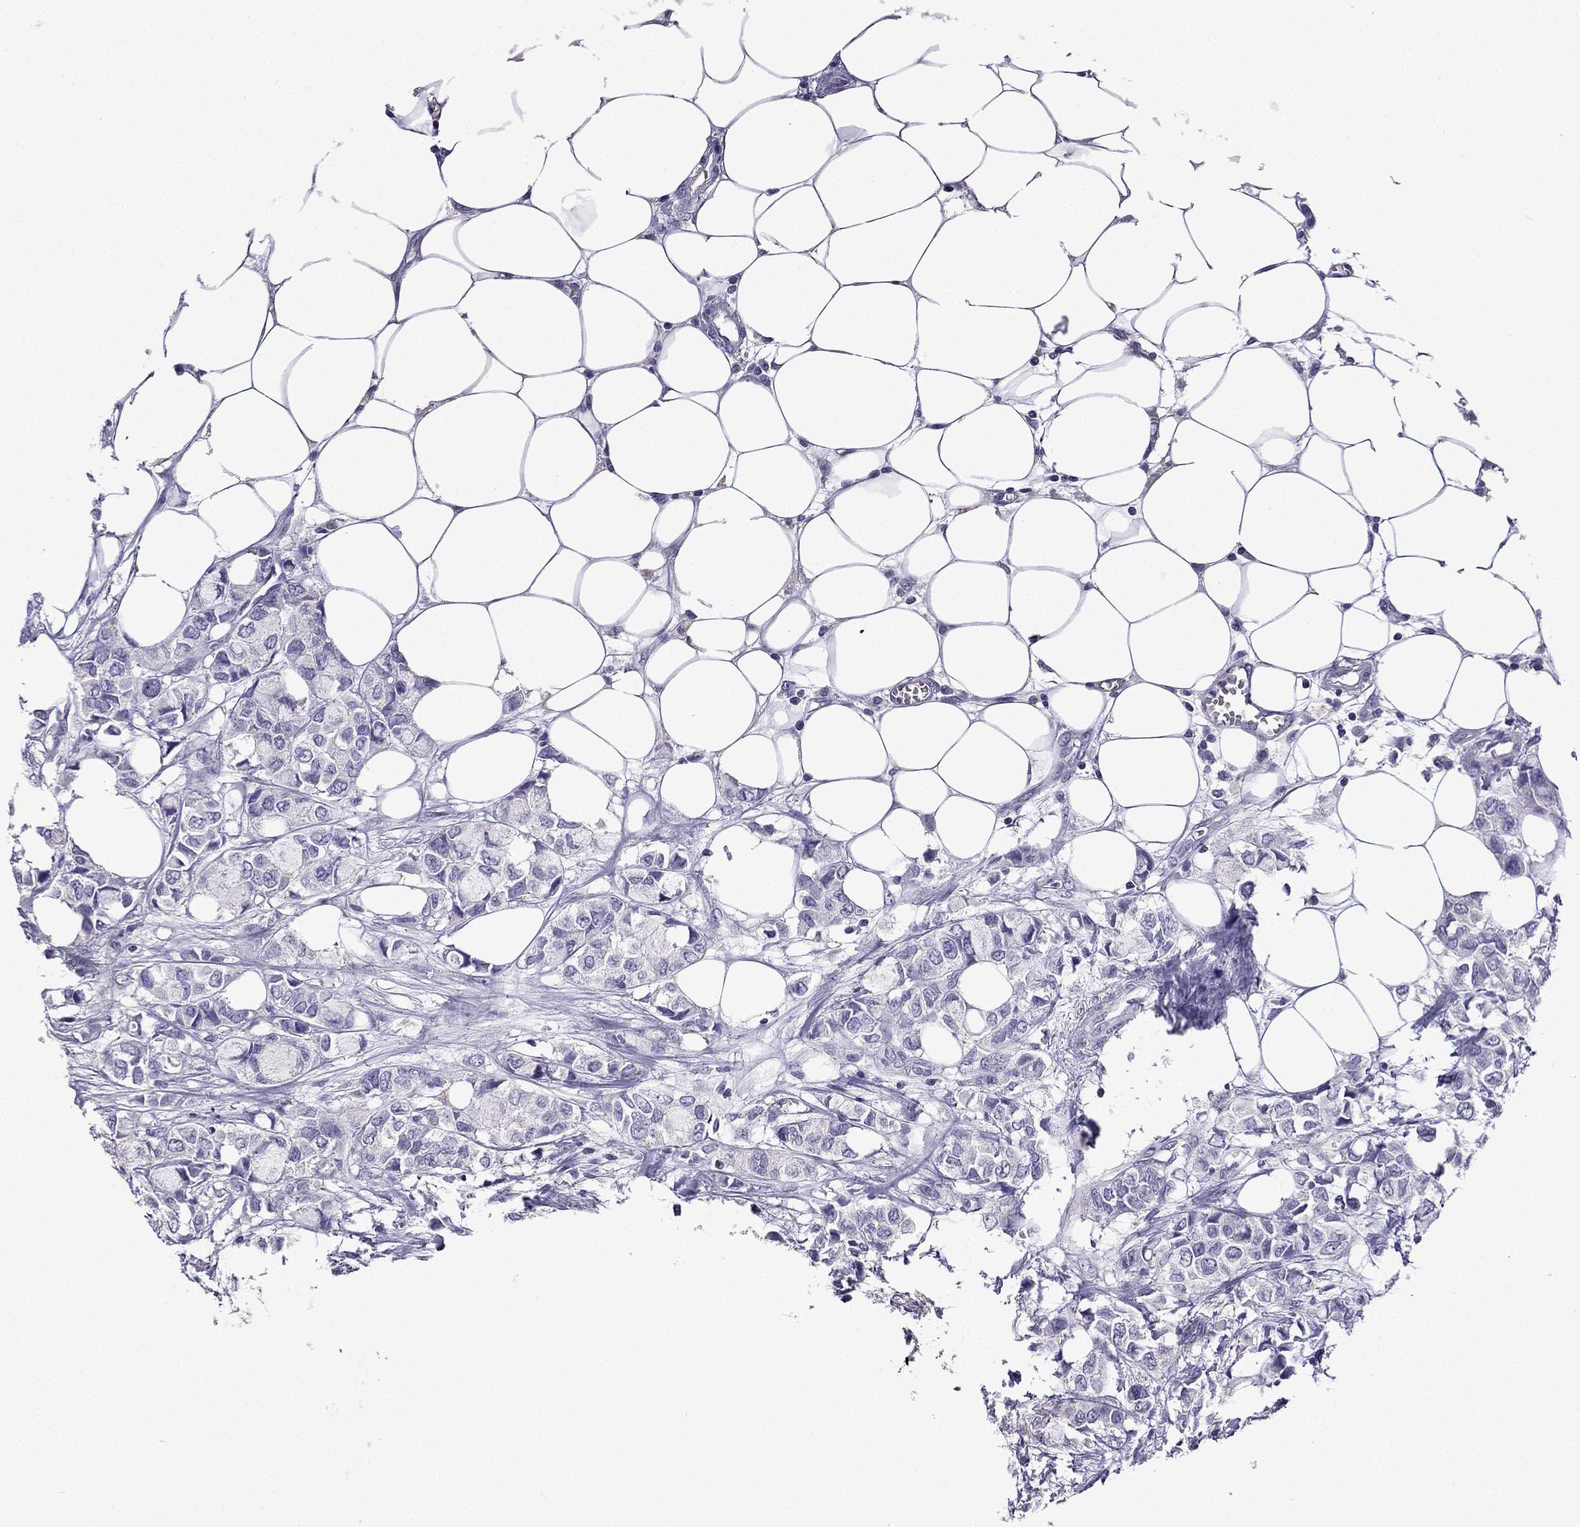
{"staining": {"intensity": "negative", "quantity": "none", "location": "none"}, "tissue": "breast cancer", "cell_type": "Tumor cells", "image_type": "cancer", "snomed": [{"axis": "morphology", "description": "Duct carcinoma"}, {"axis": "topography", "description": "Breast"}], "caption": "Image shows no protein staining in tumor cells of breast cancer (infiltrating ductal carcinoma) tissue. (Immunohistochemistry (ihc), brightfield microscopy, high magnification).", "gene": "TTN", "patient": {"sex": "female", "age": 85}}